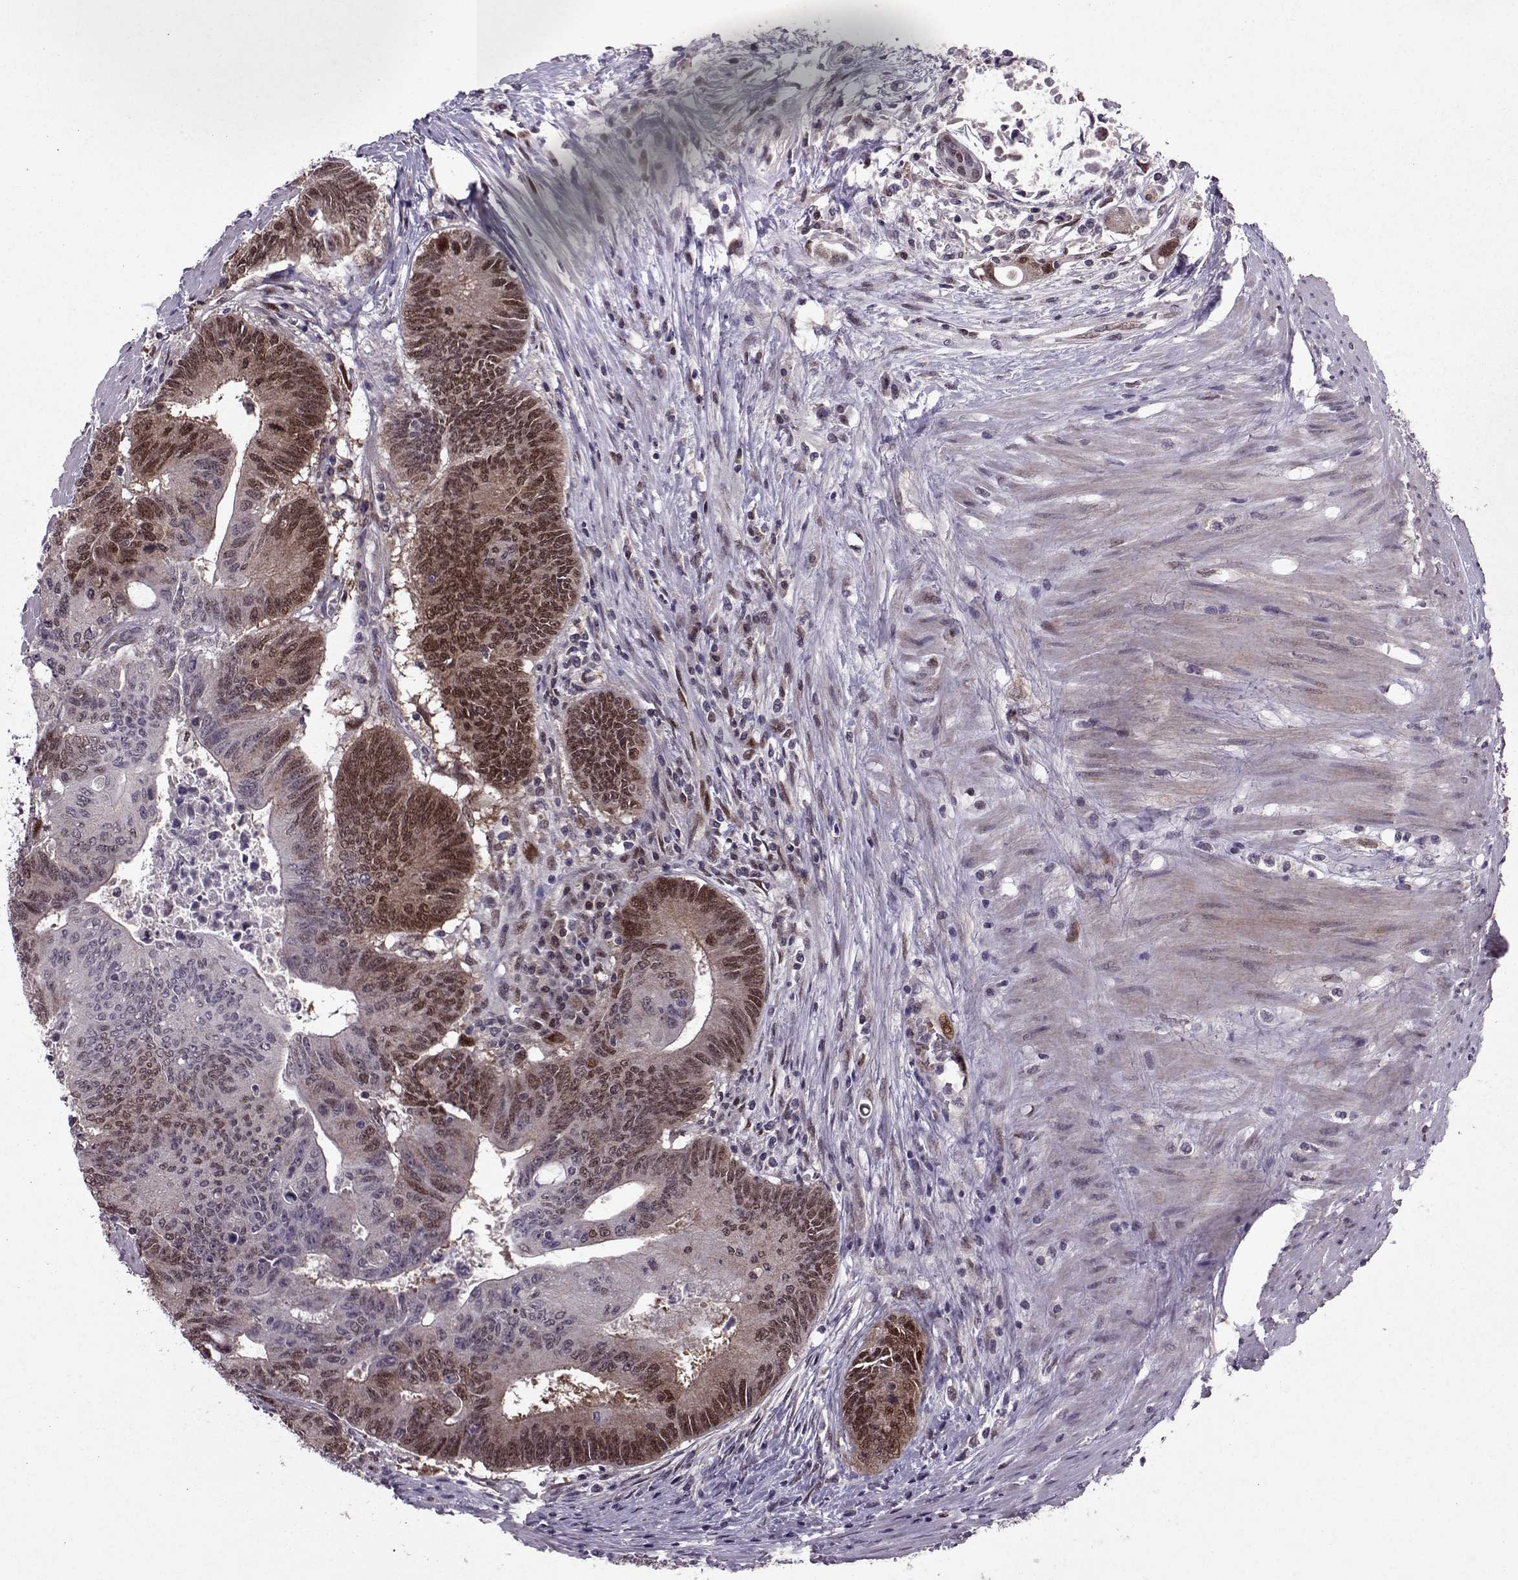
{"staining": {"intensity": "moderate", "quantity": "25%-75%", "location": "cytoplasmic/membranous,nuclear"}, "tissue": "colorectal cancer", "cell_type": "Tumor cells", "image_type": "cancer", "snomed": [{"axis": "morphology", "description": "Adenocarcinoma, NOS"}, {"axis": "topography", "description": "Rectum"}], "caption": "Immunohistochemistry (IHC) (DAB (3,3'-diaminobenzidine)) staining of human colorectal cancer shows moderate cytoplasmic/membranous and nuclear protein staining in approximately 25%-75% of tumor cells. (DAB = brown stain, brightfield microscopy at high magnification).", "gene": "CDK4", "patient": {"sex": "male", "age": 59}}